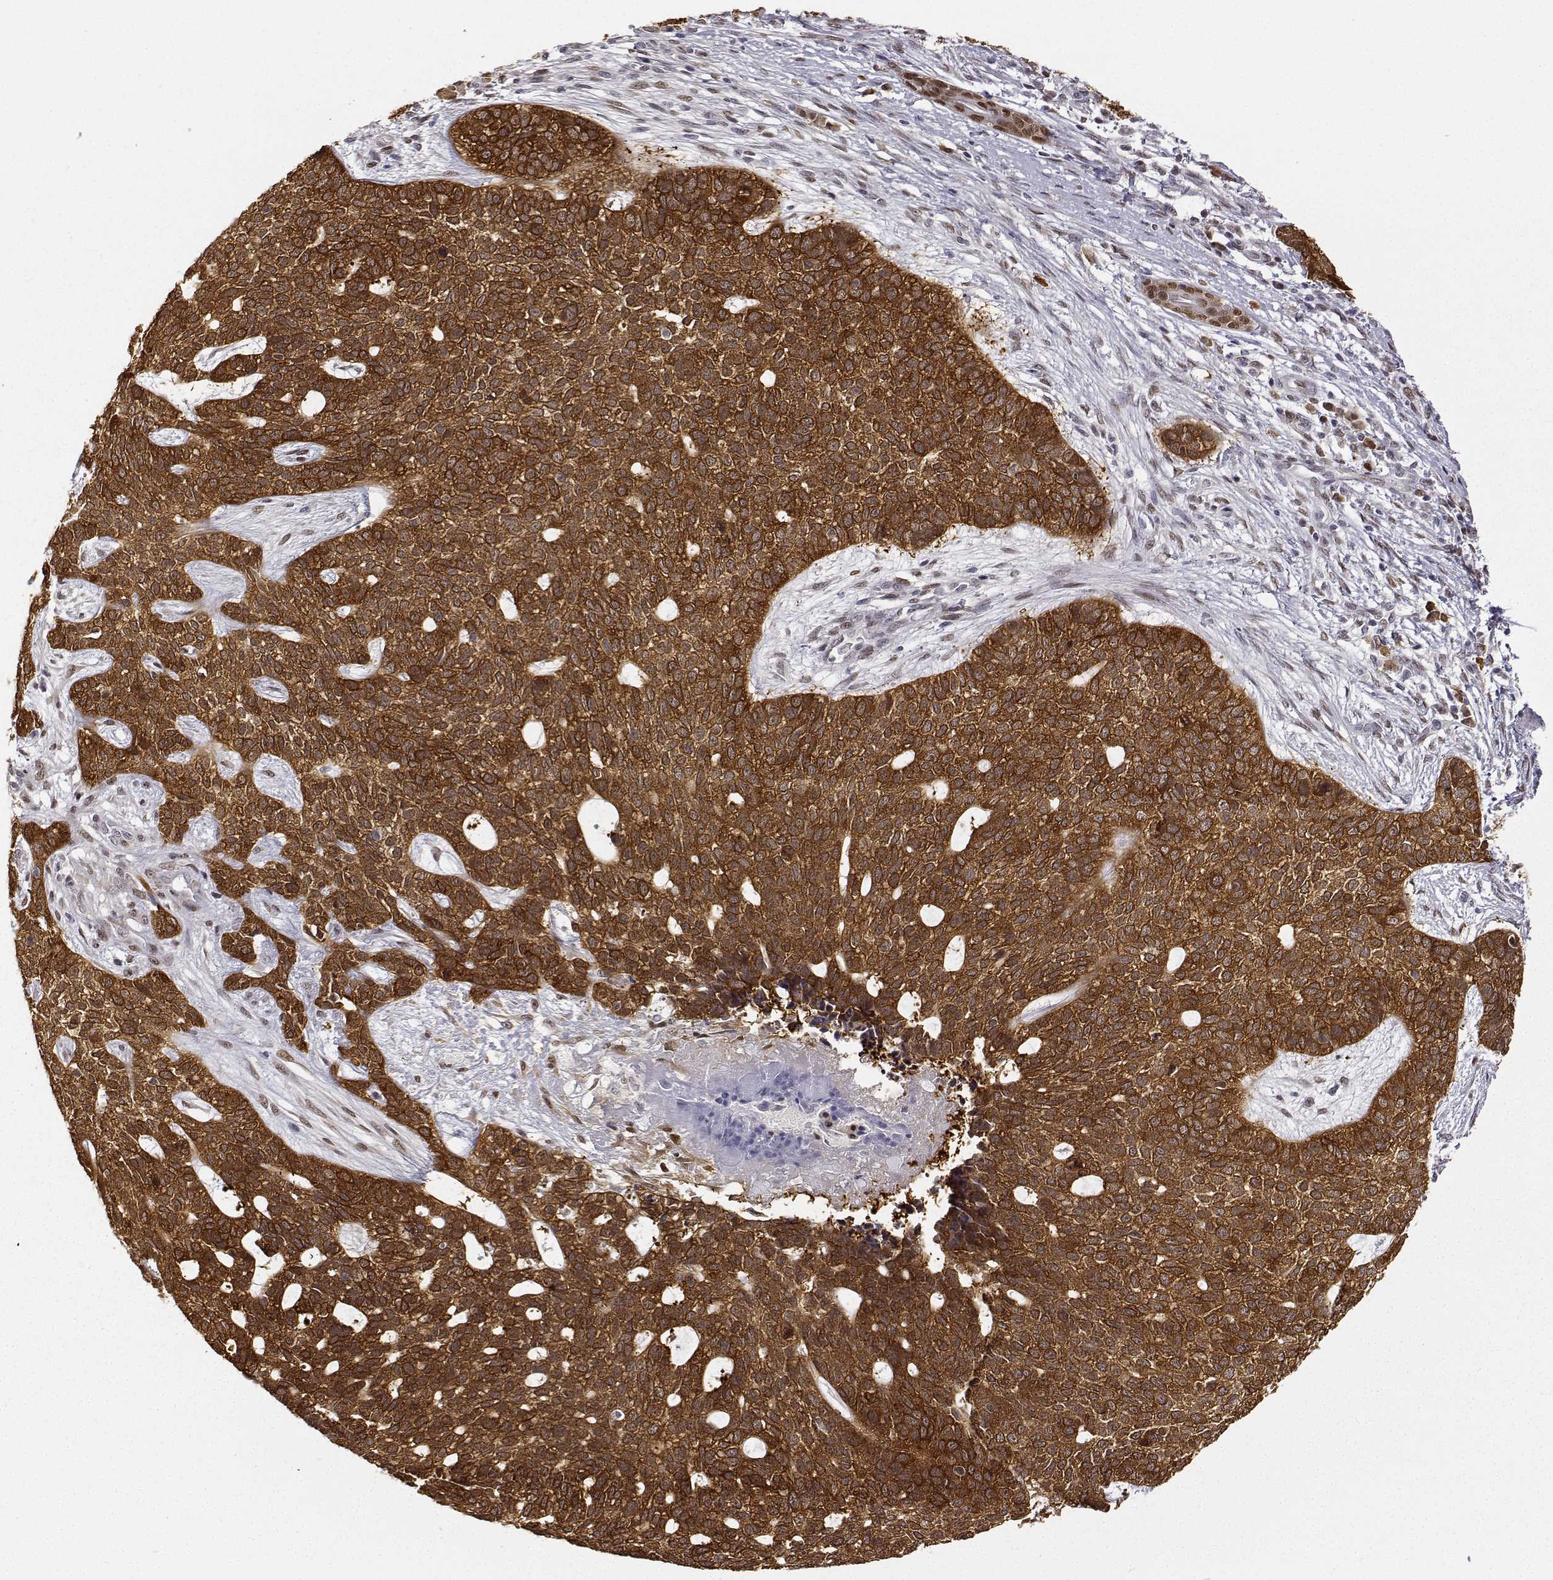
{"staining": {"intensity": "strong", "quantity": ">75%", "location": "cytoplasmic/membranous,nuclear"}, "tissue": "skin cancer", "cell_type": "Tumor cells", "image_type": "cancer", "snomed": [{"axis": "morphology", "description": "Basal cell carcinoma"}, {"axis": "topography", "description": "Skin"}], "caption": "DAB immunohistochemical staining of human skin cancer shows strong cytoplasmic/membranous and nuclear protein expression in about >75% of tumor cells.", "gene": "PHGDH", "patient": {"sex": "female", "age": 69}}